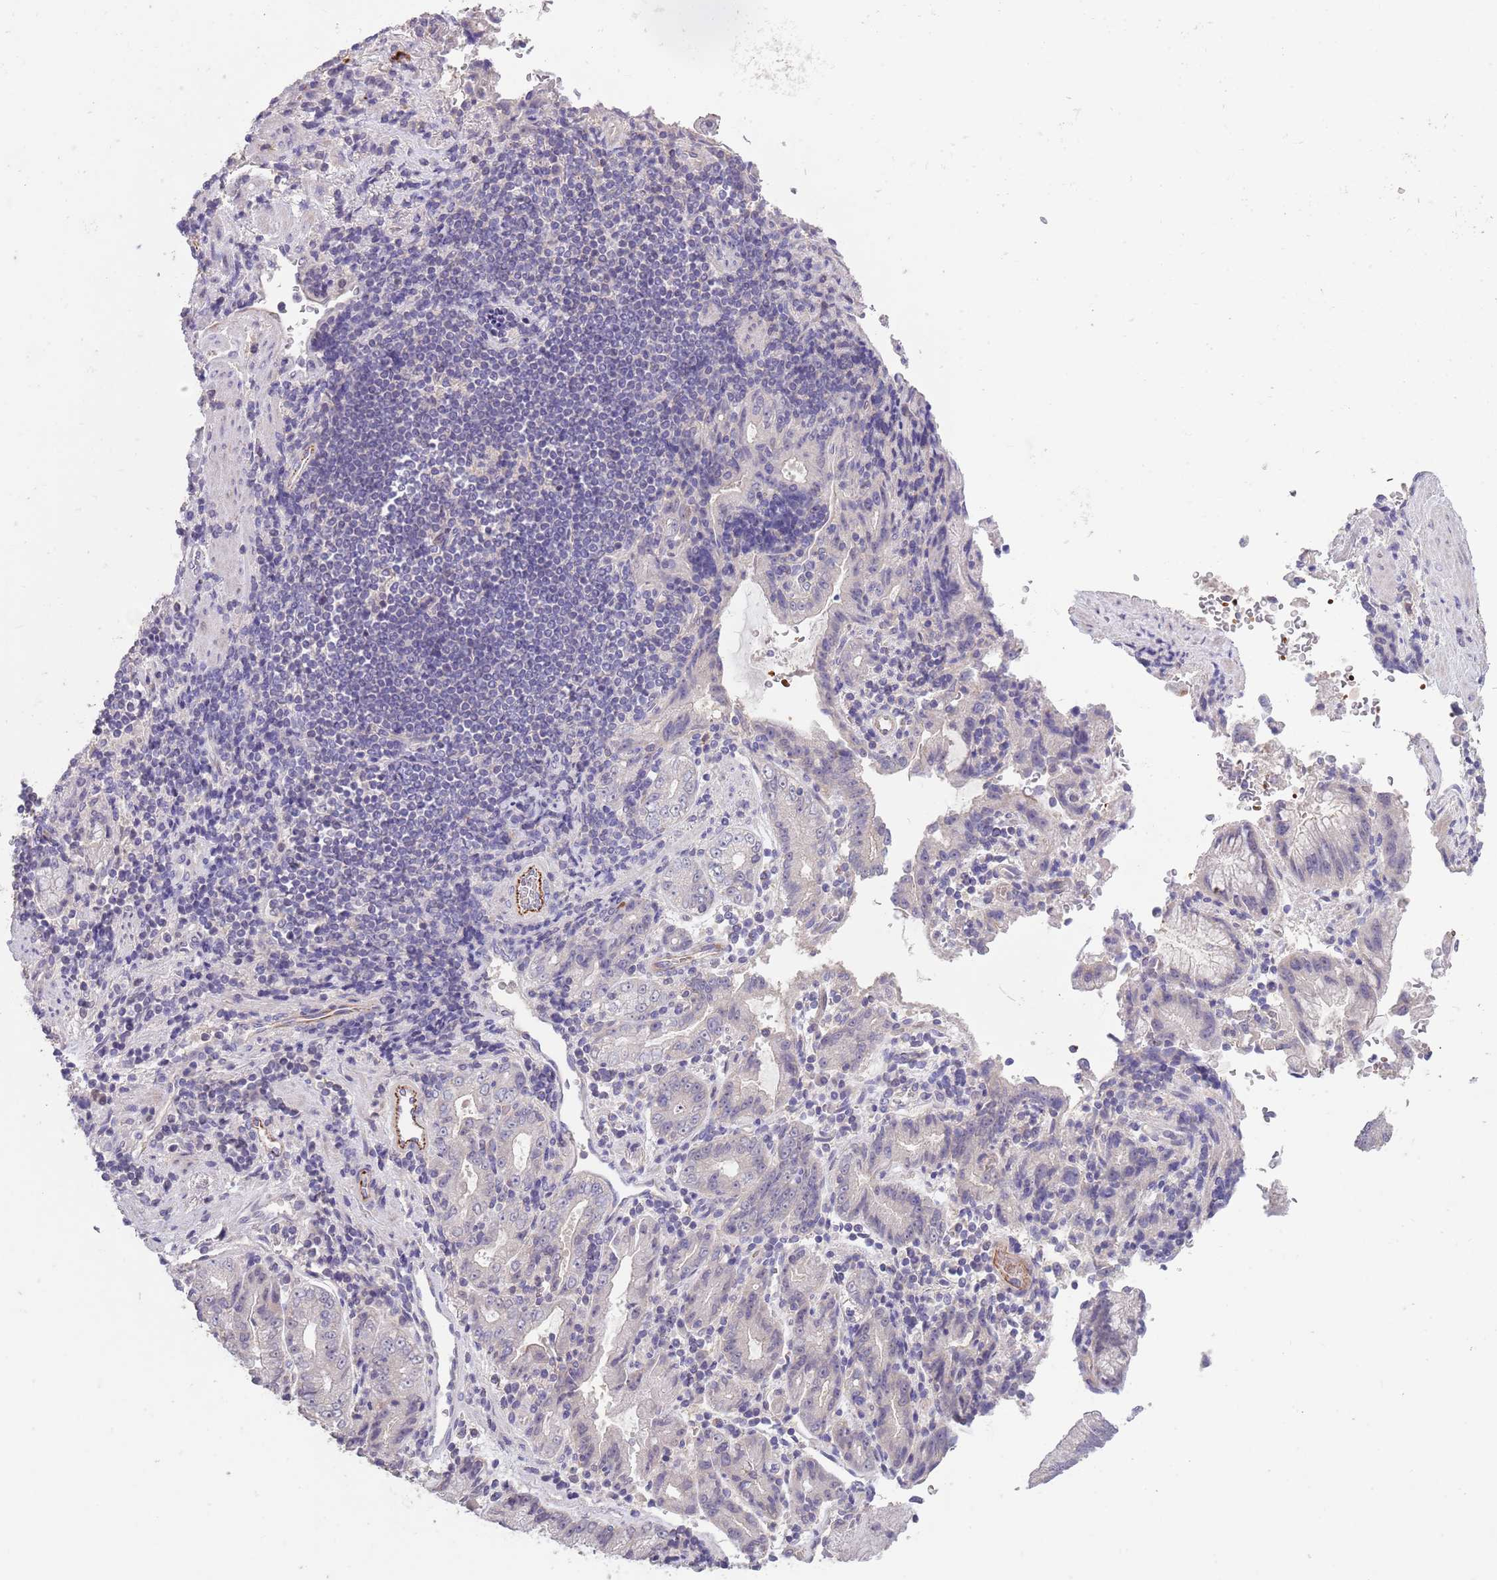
{"staining": {"intensity": "negative", "quantity": "none", "location": "none"}, "tissue": "stomach cancer", "cell_type": "Tumor cells", "image_type": "cancer", "snomed": [{"axis": "morphology", "description": "Adenocarcinoma, NOS"}, {"axis": "topography", "description": "Stomach"}], "caption": "High magnification brightfield microscopy of adenocarcinoma (stomach) stained with DAB (3,3'-diaminobenzidine) (brown) and counterstained with hematoxylin (blue): tumor cells show no significant staining.", "gene": "ZNF14", "patient": {"sex": "male", "age": 62}}